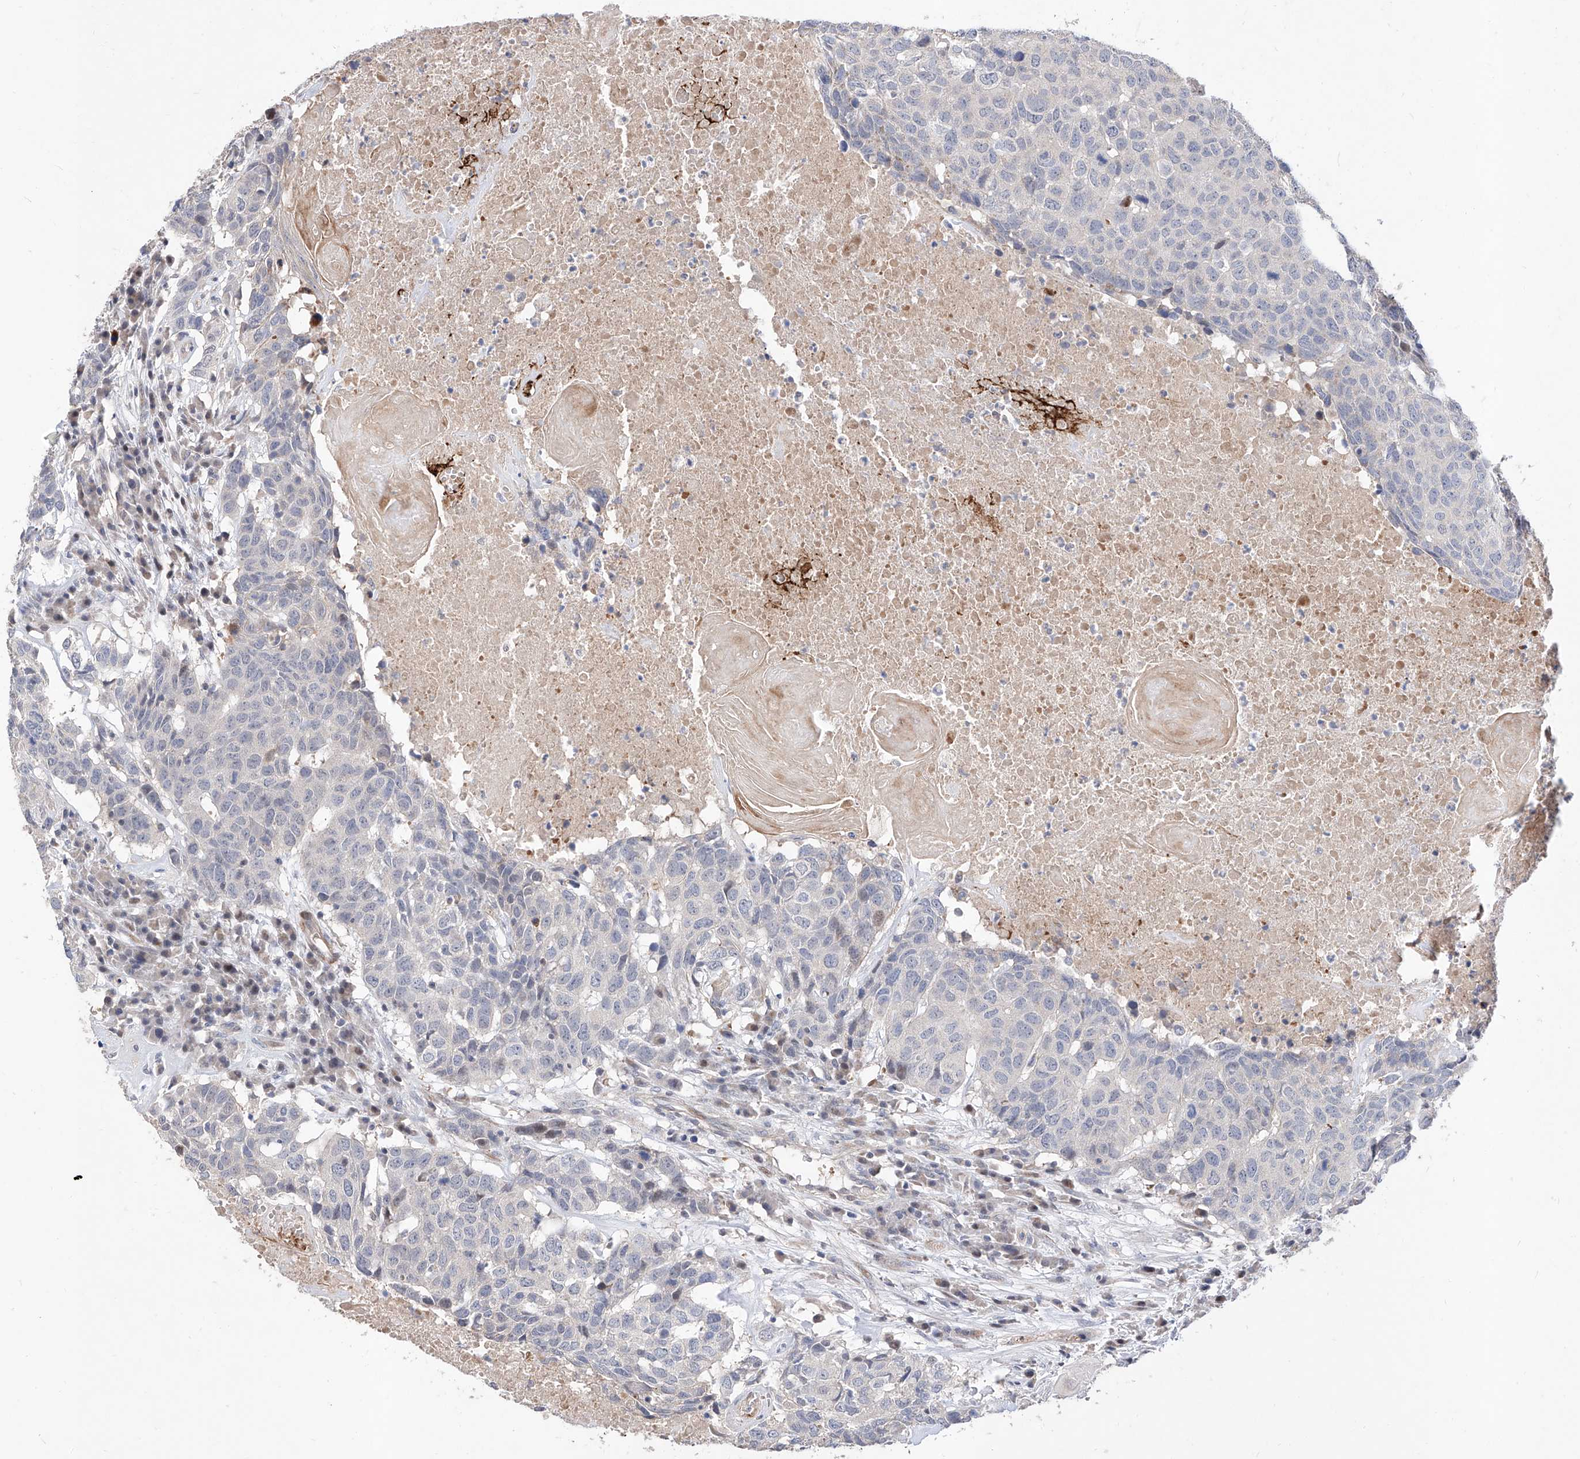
{"staining": {"intensity": "negative", "quantity": "none", "location": "none"}, "tissue": "head and neck cancer", "cell_type": "Tumor cells", "image_type": "cancer", "snomed": [{"axis": "morphology", "description": "Squamous cell carcinoma, NOS"}, {"axis": "topography", "description": "Head-Neck"}], "caption": "The image shows no significant expression in tumor cells of head and neck squamous cell carcinoma.", "gene": "FUCA2", "patient": {"sex": "male", "age": 66}}